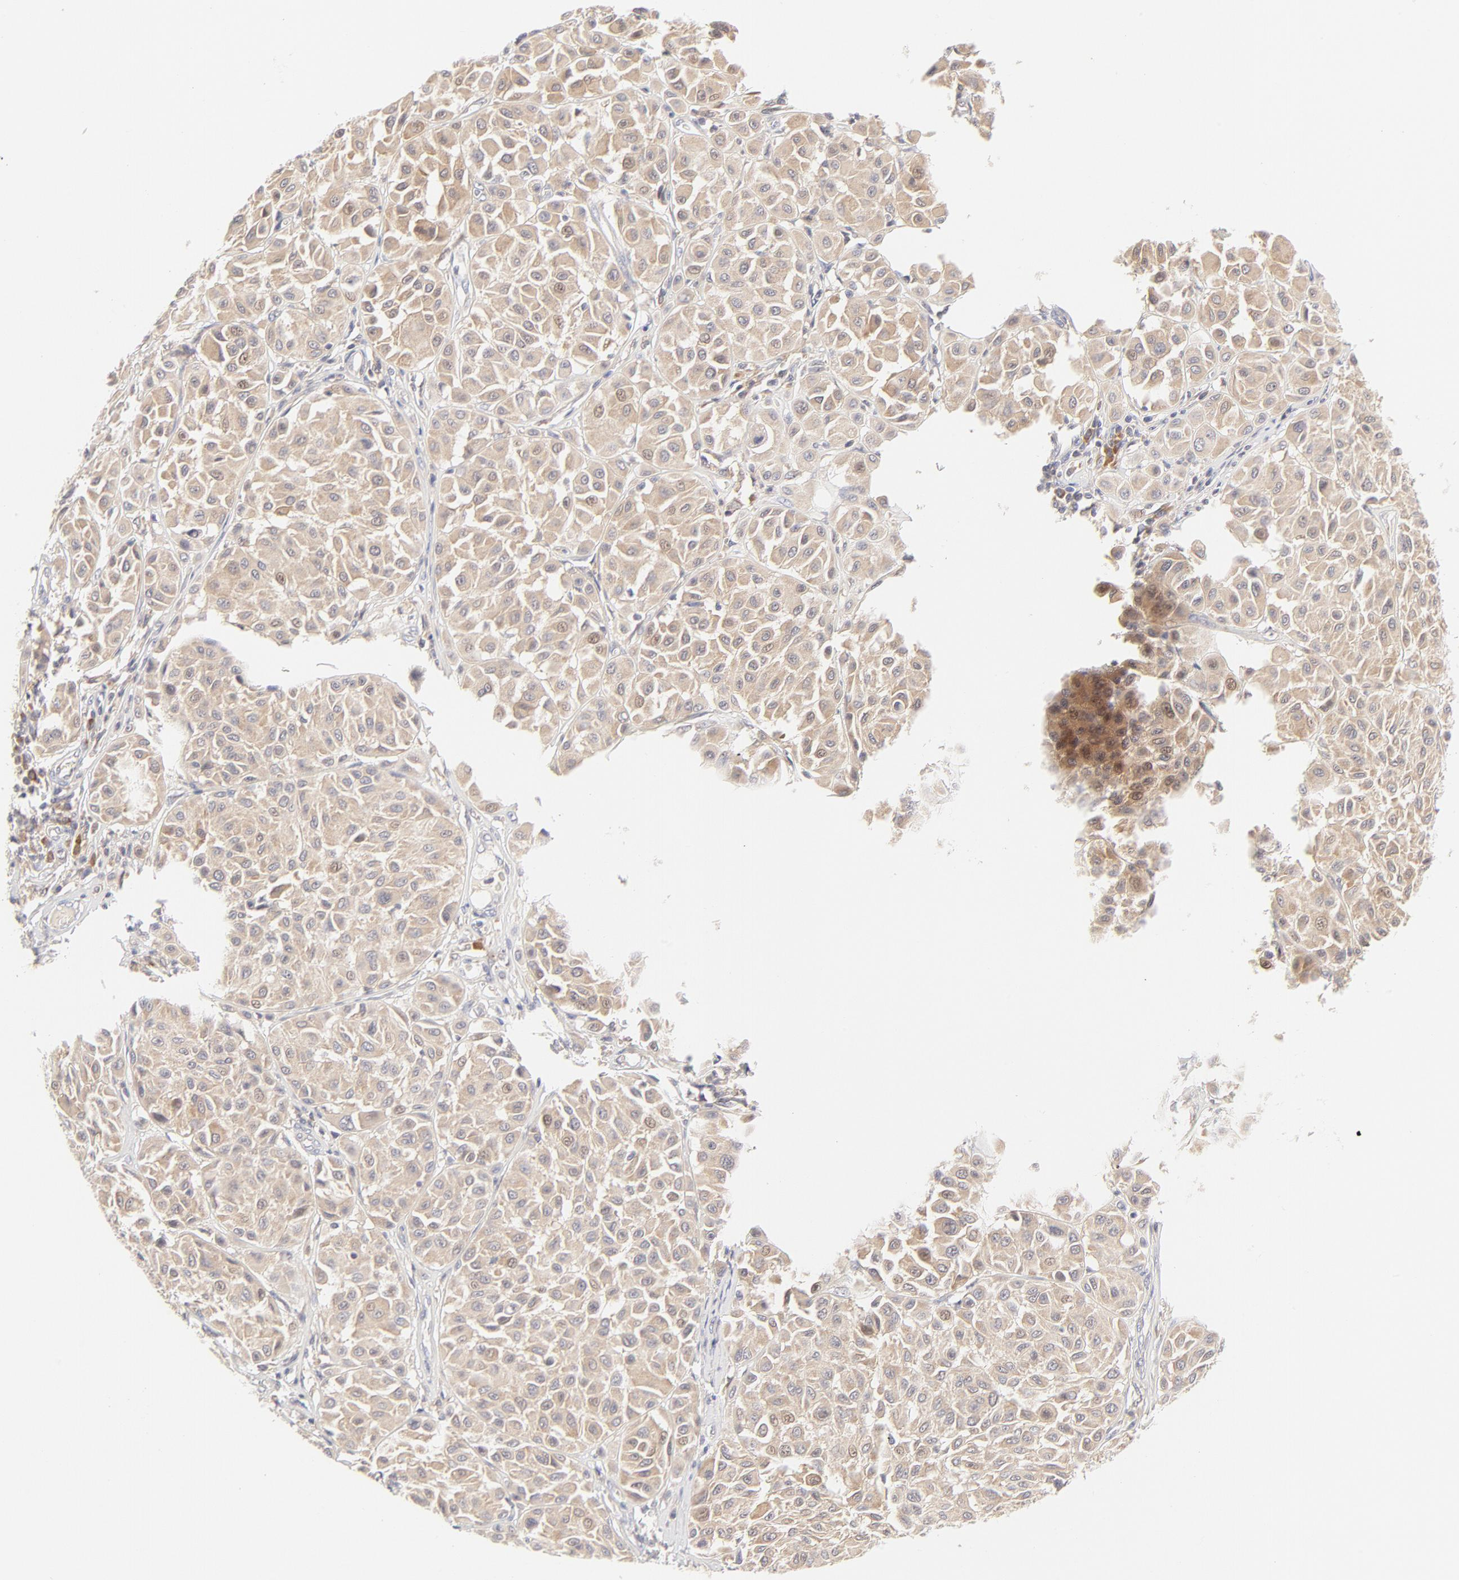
{"staining": {"intensity": "moderate", "quantity": ">75%", "location": "cytoplasmic/membranous,nuclear"}, "tissue": "melanoma", "cell_type": "Tumor cells", "image_type": "cancer", "snomed": [{"axis": "morphology", "description": "Malignant melanoma, Metastatic site"}, {"axis": "topography", "description": "Soft tissue"}], "caption": "This is a micrograph of immunohistochemistry staining of melanoma, which shows moderate staining in the cytoplasmic/membranous and nuclear of tumor cells.", "gene": "RPS6KA1", "patient": {"sex": "male", "age": 41}}